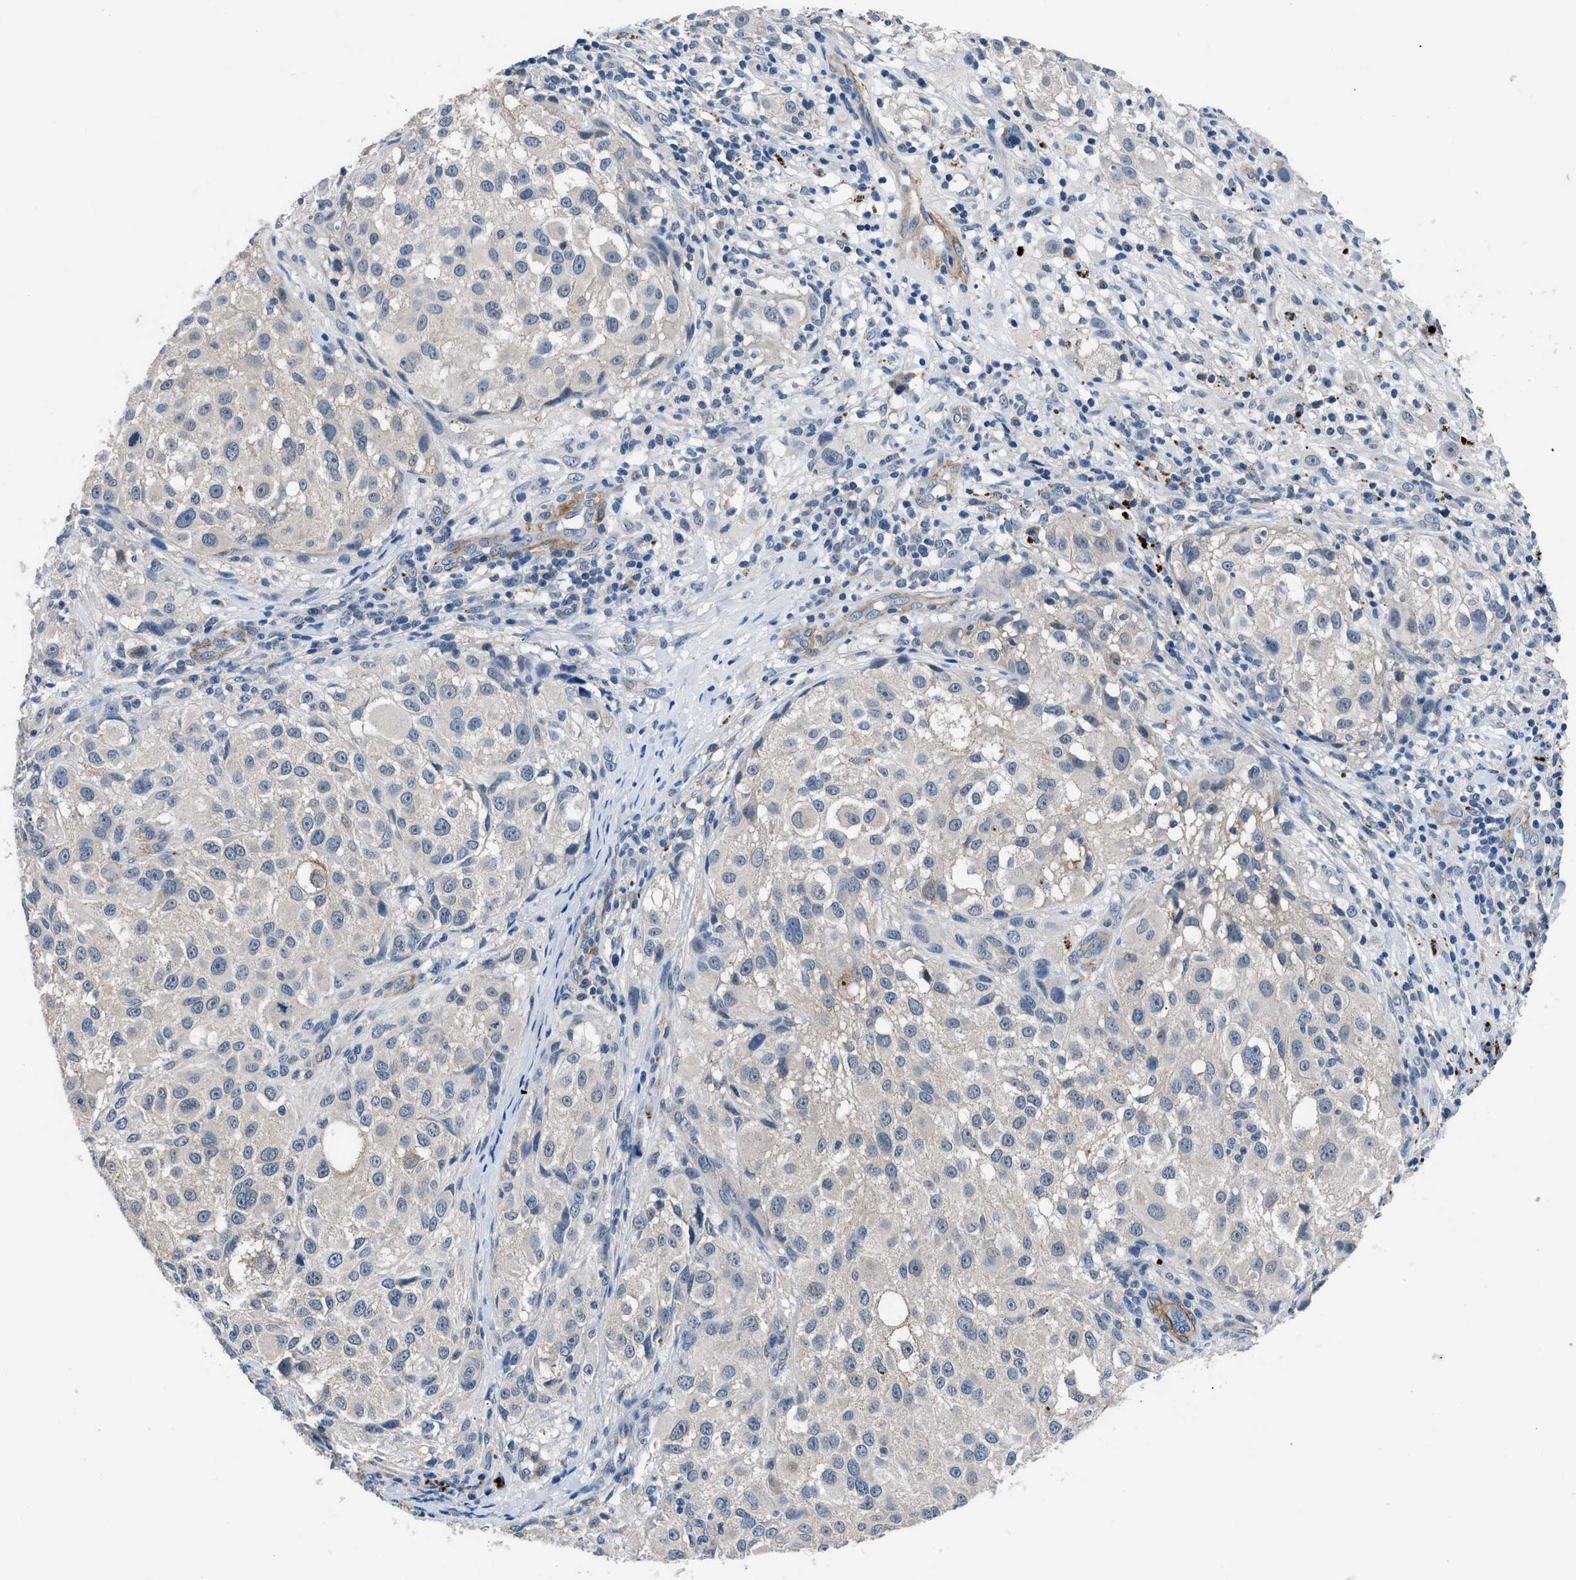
{"staining": {"intensity": "negative", "quantity": "none", "location": "none"}, "tissue": "melanoma", "cell_type": "Tumor cells", "image_type": "cancer", "snomed": [{"axis": "morphology", "description": "Necrosis, NOS"}, {"axis": "morphology", "description": "Malignant melanoma, NOS"}, {"axis": "topography", "description": "Skin"}], "caption": "Tumor cells show no significant positivity in malignant melanoma. (DAB (3,3'-diaminobenzidine) immunohistochemistry with hematoxylin counter stain).", "gene": "LANCL2", "patient": {"sex": "female", "age": 87}}